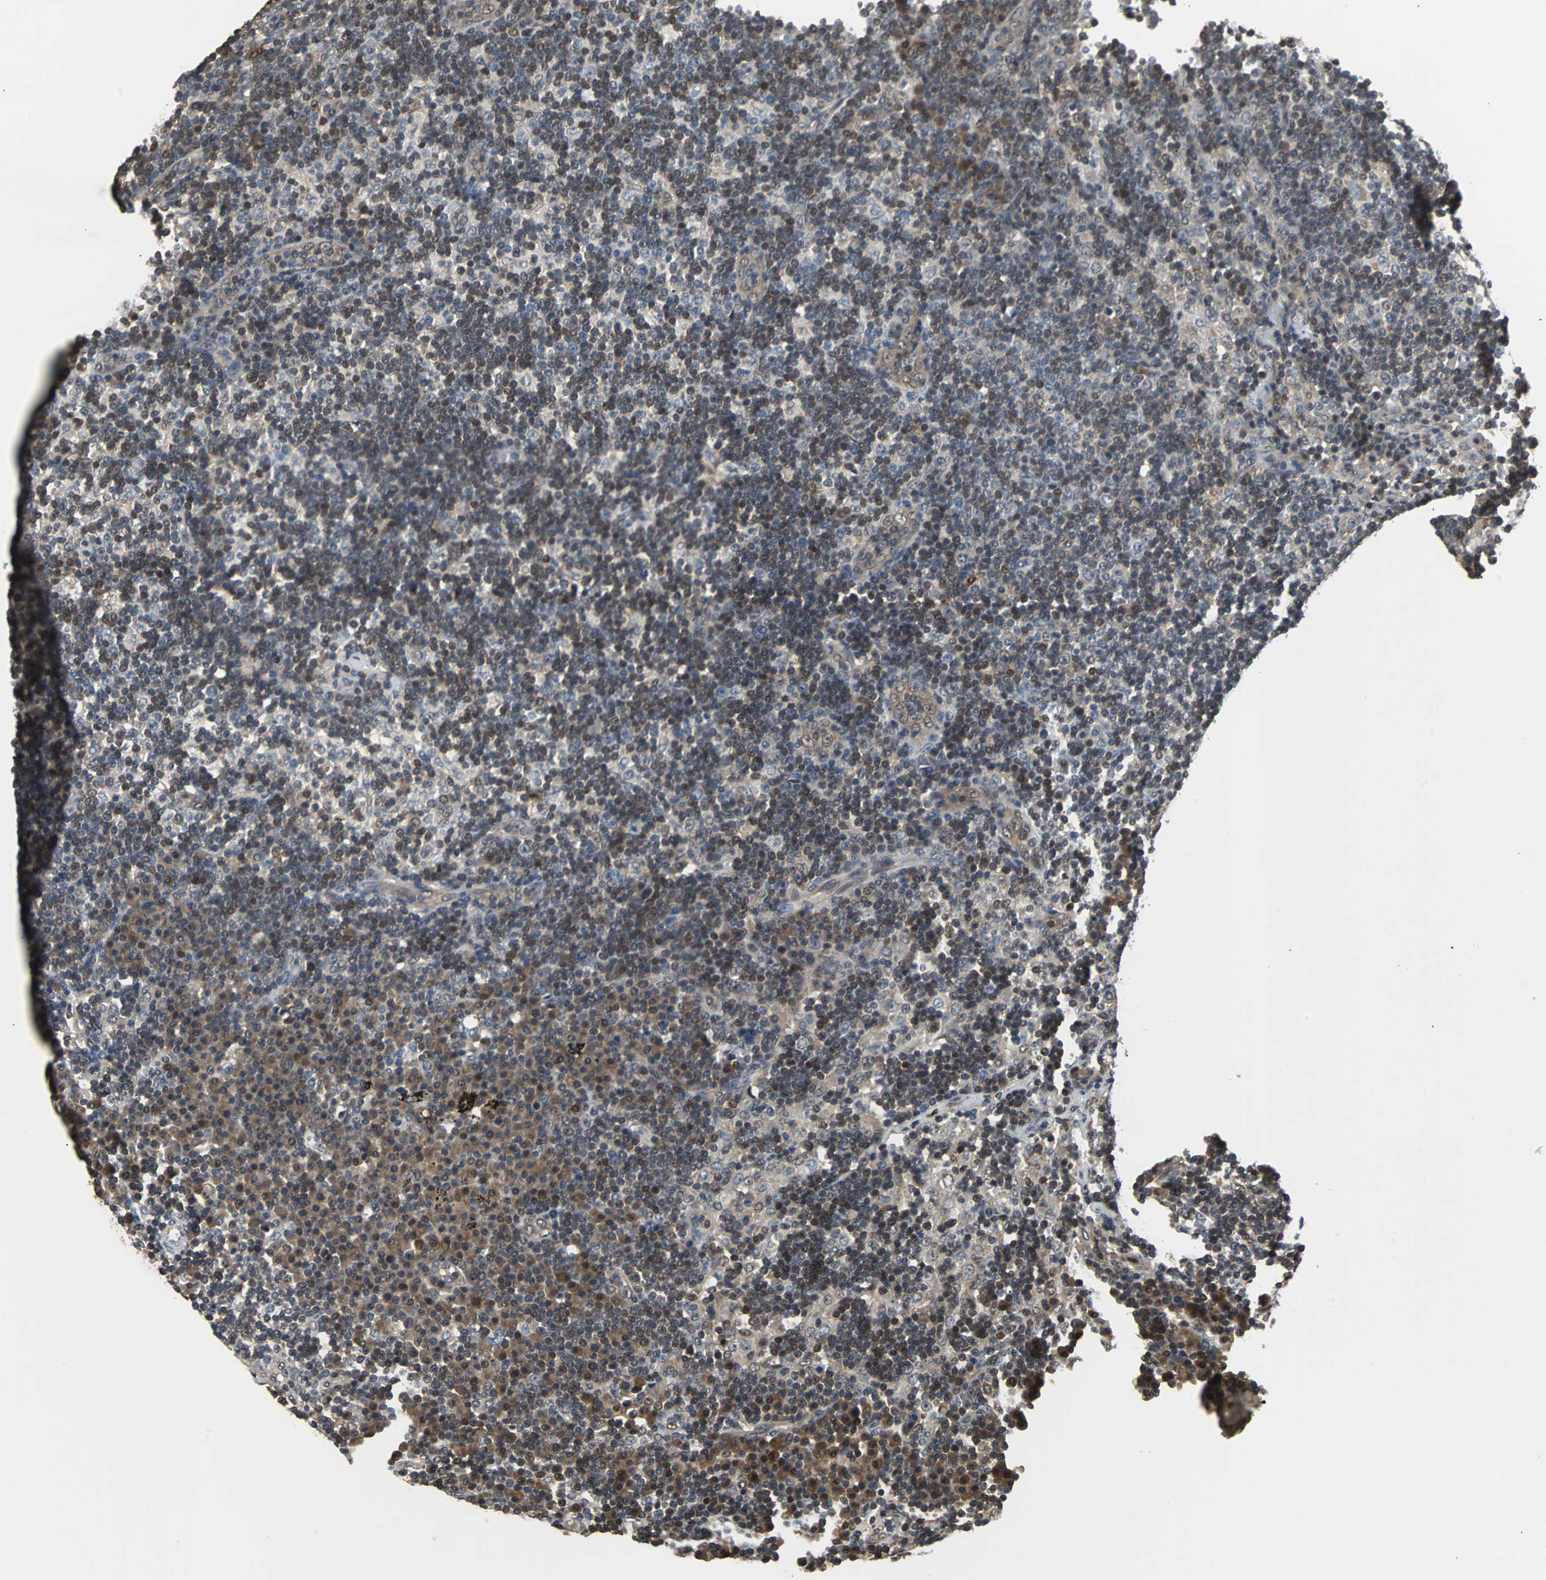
{"staining": {"intensity": "moderate", "quantity": ">75%", "location": "cytoplasmic/membranous,nuclear"}, "tissue": "lymph node", "cell_type": "Germinal center cells", "image_type": "normal", "snomed": [{"axis": "morphology", "description": "Normal tissue, NOS"}, {"axis": "morphology", "description": "Squamous cell carcinoma, metastatic, NOS"}, {"axis": "topography", "description": "Lymph node"}], "caption": "This is a histology image of immunohistochemistry (IHC) staining of unremarkable lymph node, which shows moderate staining in the cytoplasmic/membranous,nuclear of germinal center cells.", "gene": "PRDX6", "patient": {"sex": "female", "age": 53}}